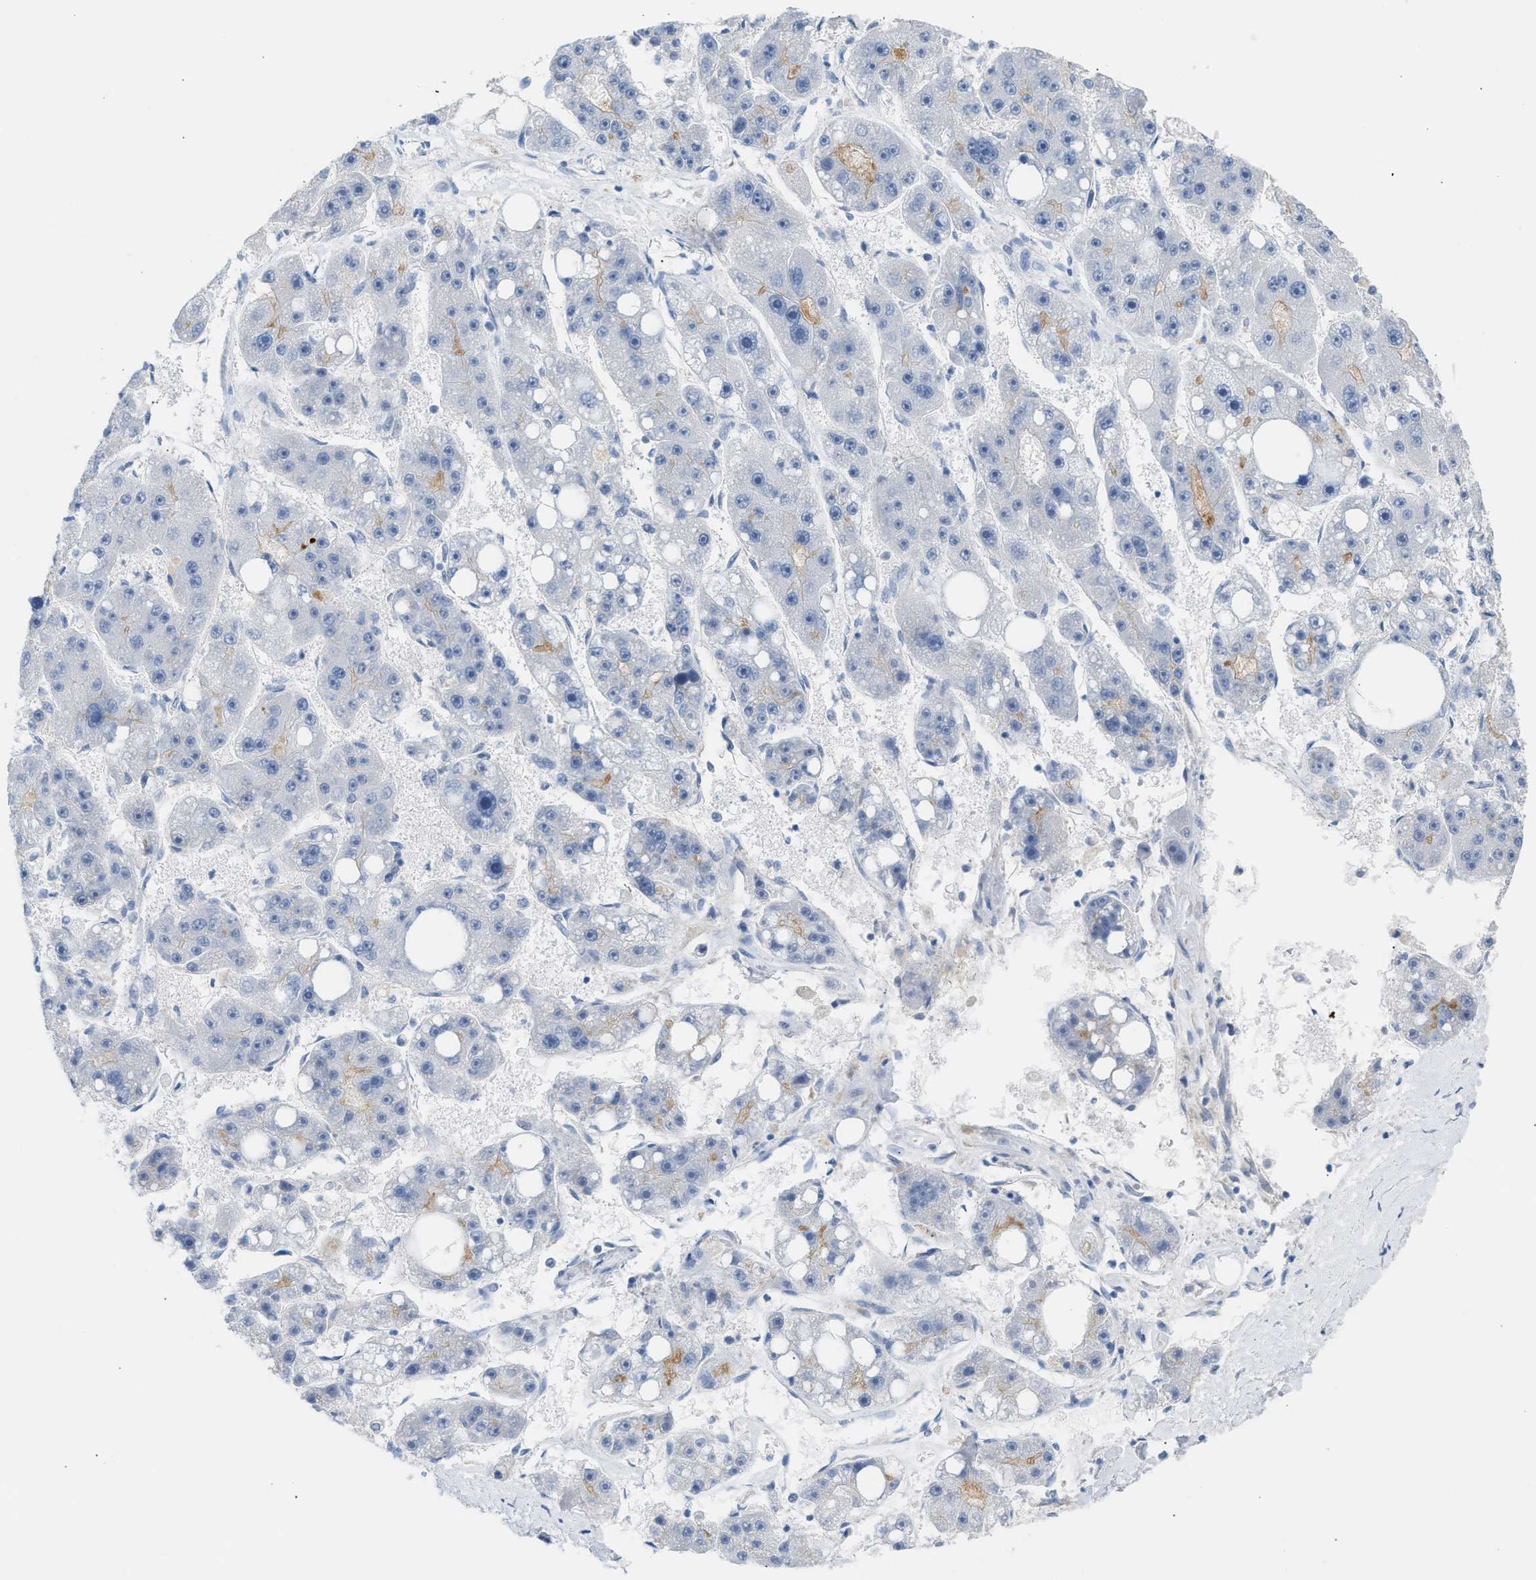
{"staining": {"intensity": "moderate", "quantity": "<25%", "location": "cytoplasmic/membranous"}, "tissue": "liver cancer", "cell_type": "Tumor cells", "image_type": "cancer", "snomed": [{"axis": "morphology", "description": "Carcinoma, Hepatocellular, NOS"}, {"axis": "topography", "description": "Liver"}], "caption": "A high-resolution image shows immunohistochemistry staining of liver cancer (hepatocellular carcinoma), which shows moderate cytoplasmic/membranous positivity in about <25% of tumor cells. (DAB (3,3'-diaminobenzidine) = brown stain, brightfield microscopy at high magnification).", "gene": "ERBB2", "patient": {"sex": "female", "age": 61}}